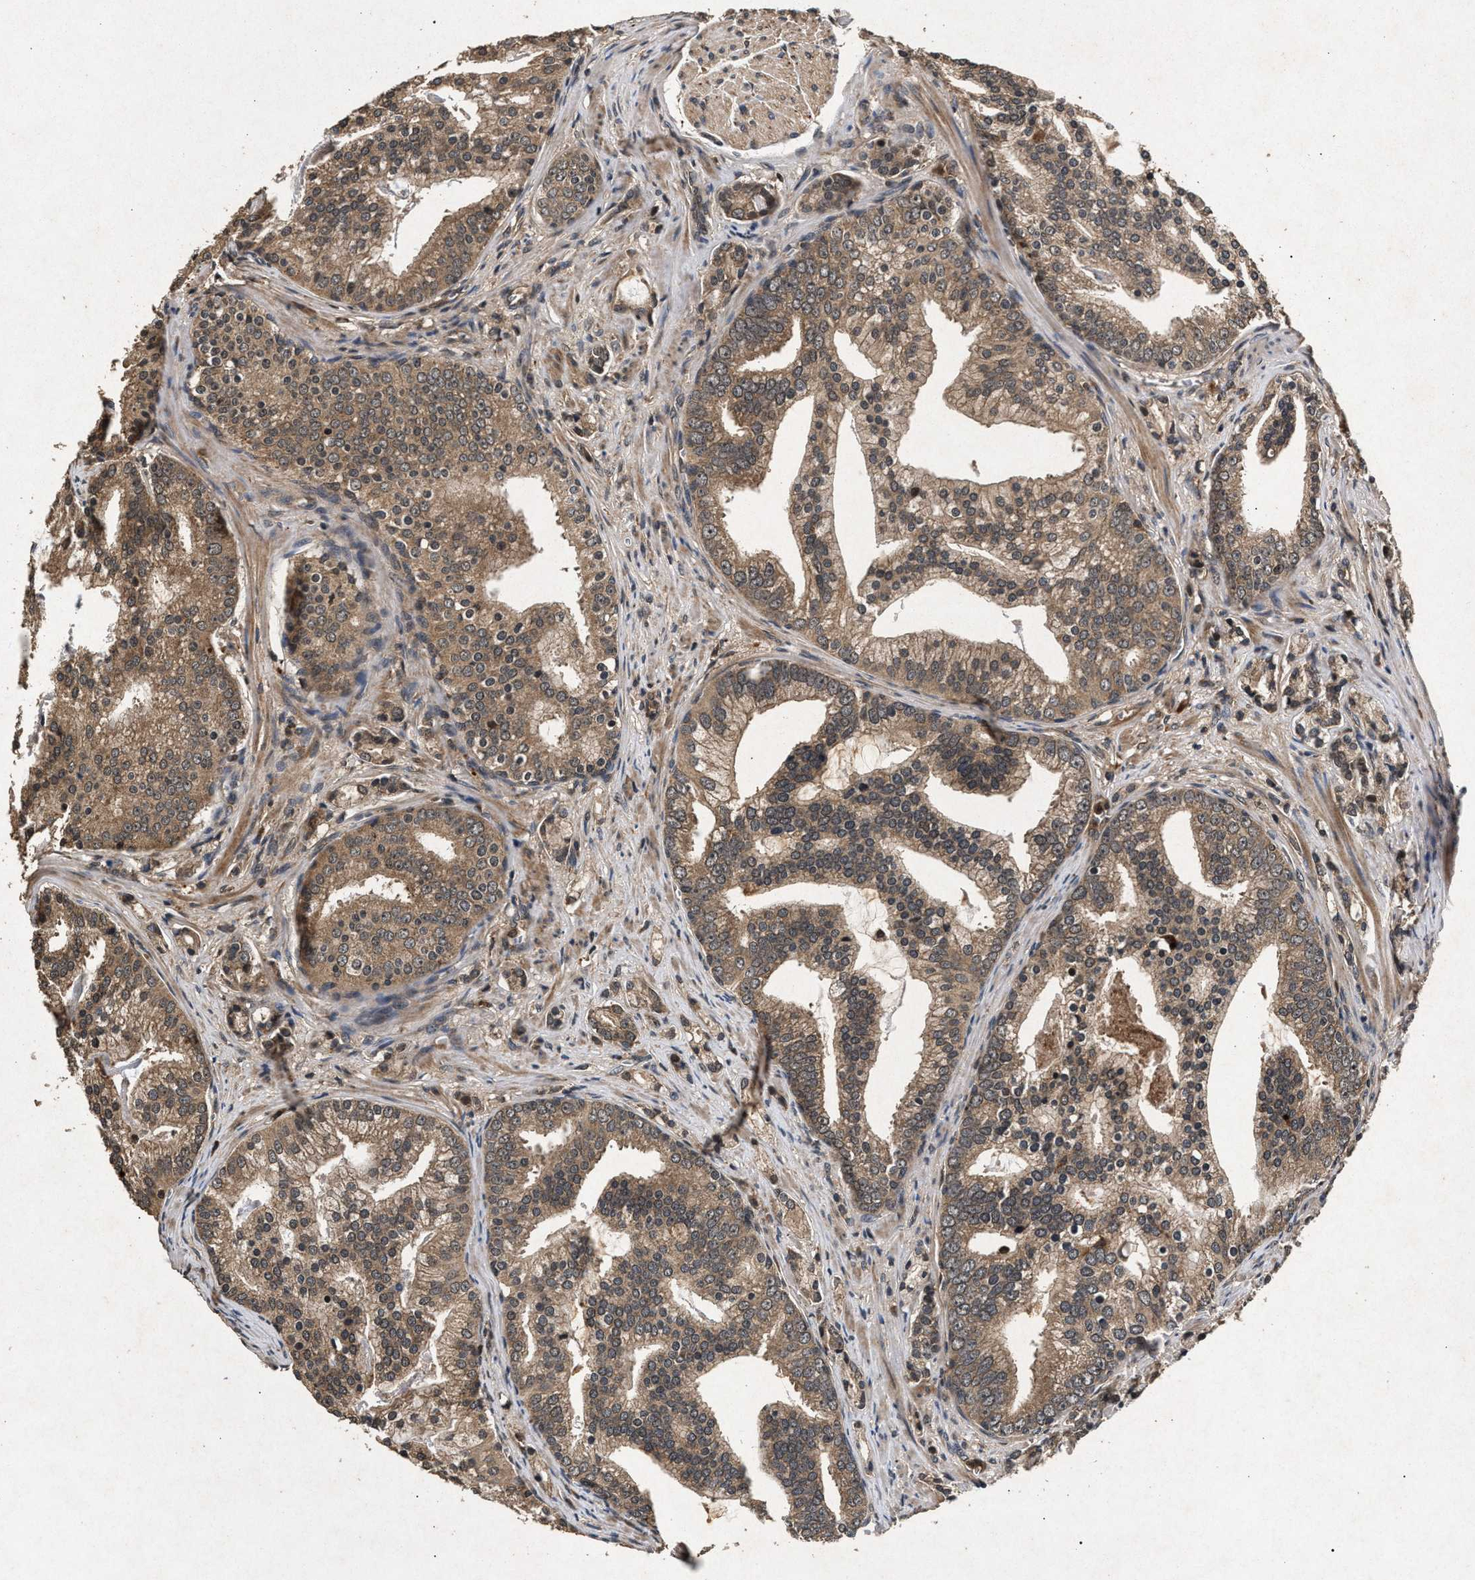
{"staining": {"intensity": "moderate", "quantity": ">75%", "location": "cytoplasmic/membranous"}, "tissue": "prostate cancer", "cell_type": "Tumor cells", "image_type": "cancer", "snomed": [{"axis": "morphology", "description": "Adenocarcinoma, Low grade"}, {"axis": "topography", "description": "Prostate"}], "caption": "Approximately >75% of tumor cells in human prostate cancer exhibit moderate cytoplasmic/membranous protein expression as visualized by brown immunohistochemical staining.", "gene": "PPP1CC", "patient": {"sex": "male", "age": 58}}